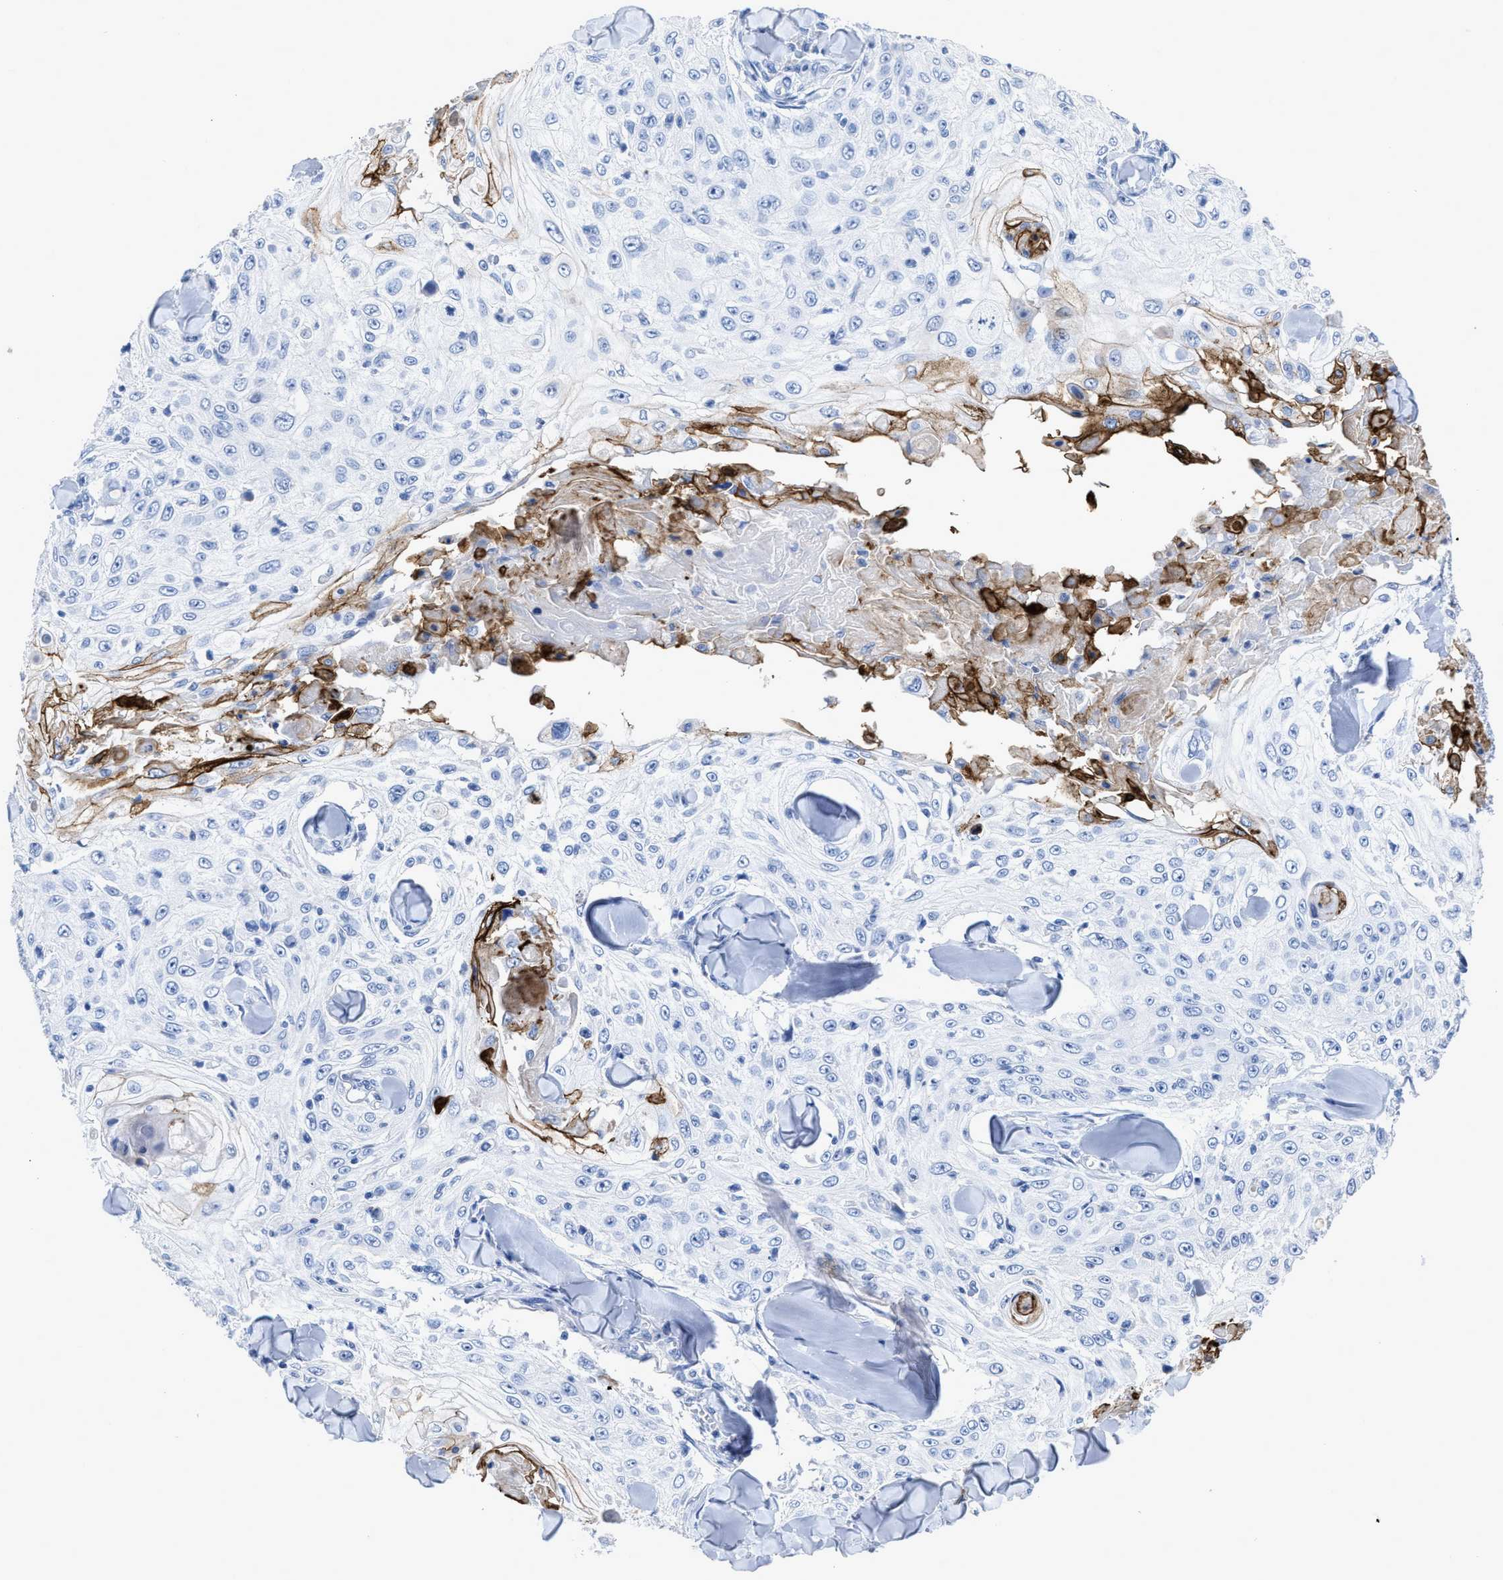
{"staining": {"intensity": "strong", "quantity": "<25%", "location": "cytoplasmic/membranous"}, "tissue": "skin cancer", "cell_type": "Tumor cells", "image_type": "cancer", "snomed": [{"axis": "morphology", "description": "Squamous cell carcinoma, NOS"}, {"axis": "topography", "description": "Skin"}], "caption": "Protein staining by IHC exhibits strong cytoplasmic/membranous positivity in approximately <25% of tumor cells in skin cancer (squamous cell carcinoma).", "gene": "CEACAM5", "patient": {"sex": "male", "age": 86}}